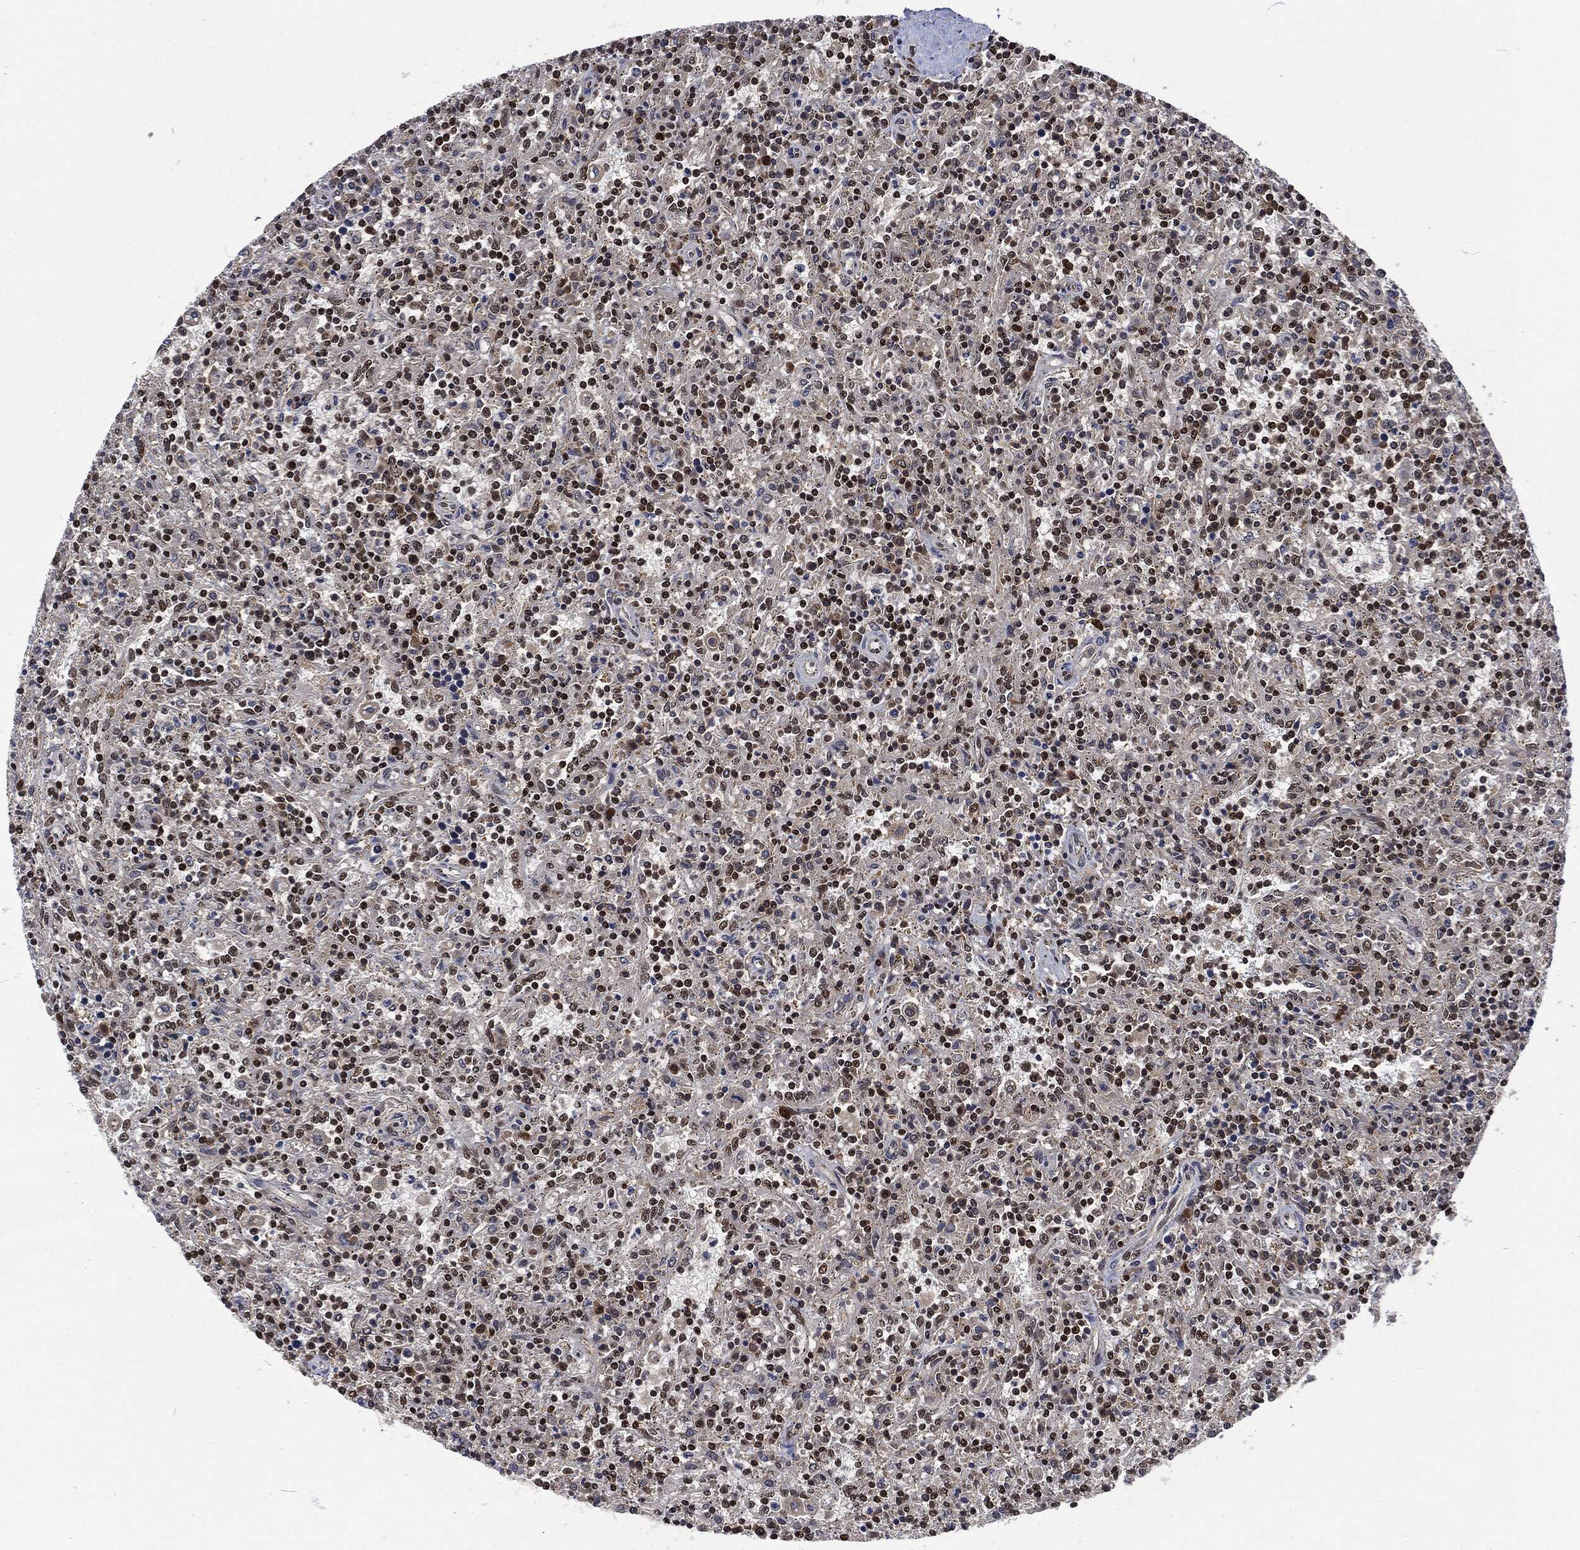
{"staining": {"intensity": "strong", "quantity": "<25%", "location": "nuclear"}, "tissue": "lymphoma", "cell_type": "Tumor cells", "image_type": "cancer", "snomed": [{"axis": "morphology", "description": "Malignant lymphoma, non-Hodgkin's type, Low grade"}, {"axis": "topography", "description": "Spleen"}], "caption": "This micrograph reveals immunohistochemistry staining of human low-grade malignant lymphoma, non-Hodgkin's type, with medium strong nuclear expression in about <25% of tumor cells.", "gene": "DCPS", "patient": {"sex": "male", "age": 62}}